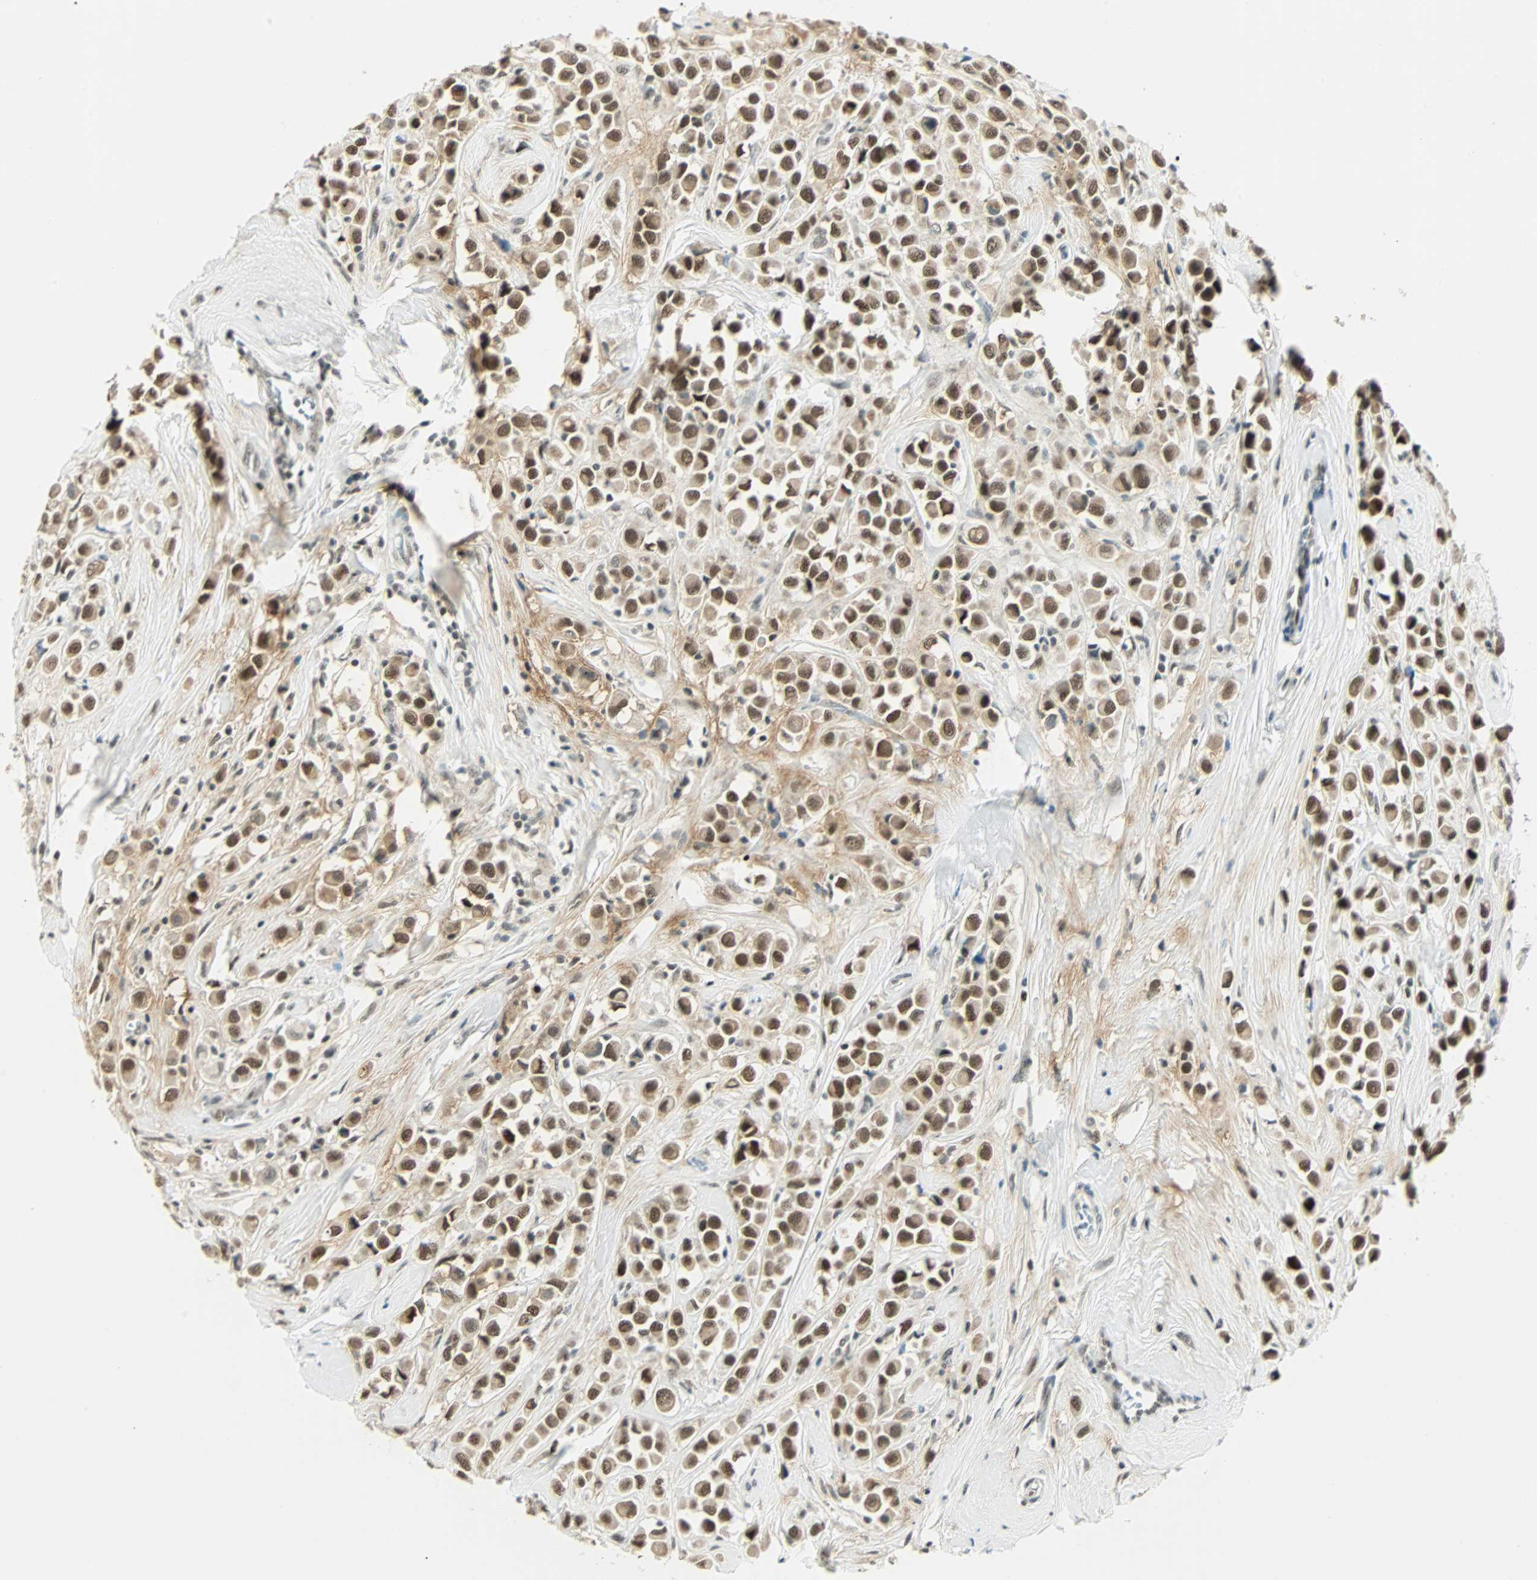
{"staining": {"intensity": "moderate", "quantity": ">75%", "location": "nuclear"}, "tissue": "breast cancer", "cell_type": "Tumor cells", "image_type": "cancer", "snomed": [{"axis": "morphology", "description": "Duct carcinoma"}, {"axis": "topography", "description": "Breast"}], "caption": "The photomicrograph reveals staining of breast cancer, revealing moderate nuclear protein expression (brown color) within tumor cells. (Brightfield microscopy of DAB IHC at high magnification).", "gene": "NELFE", "patient": {"sex": "female", "age": 61}}